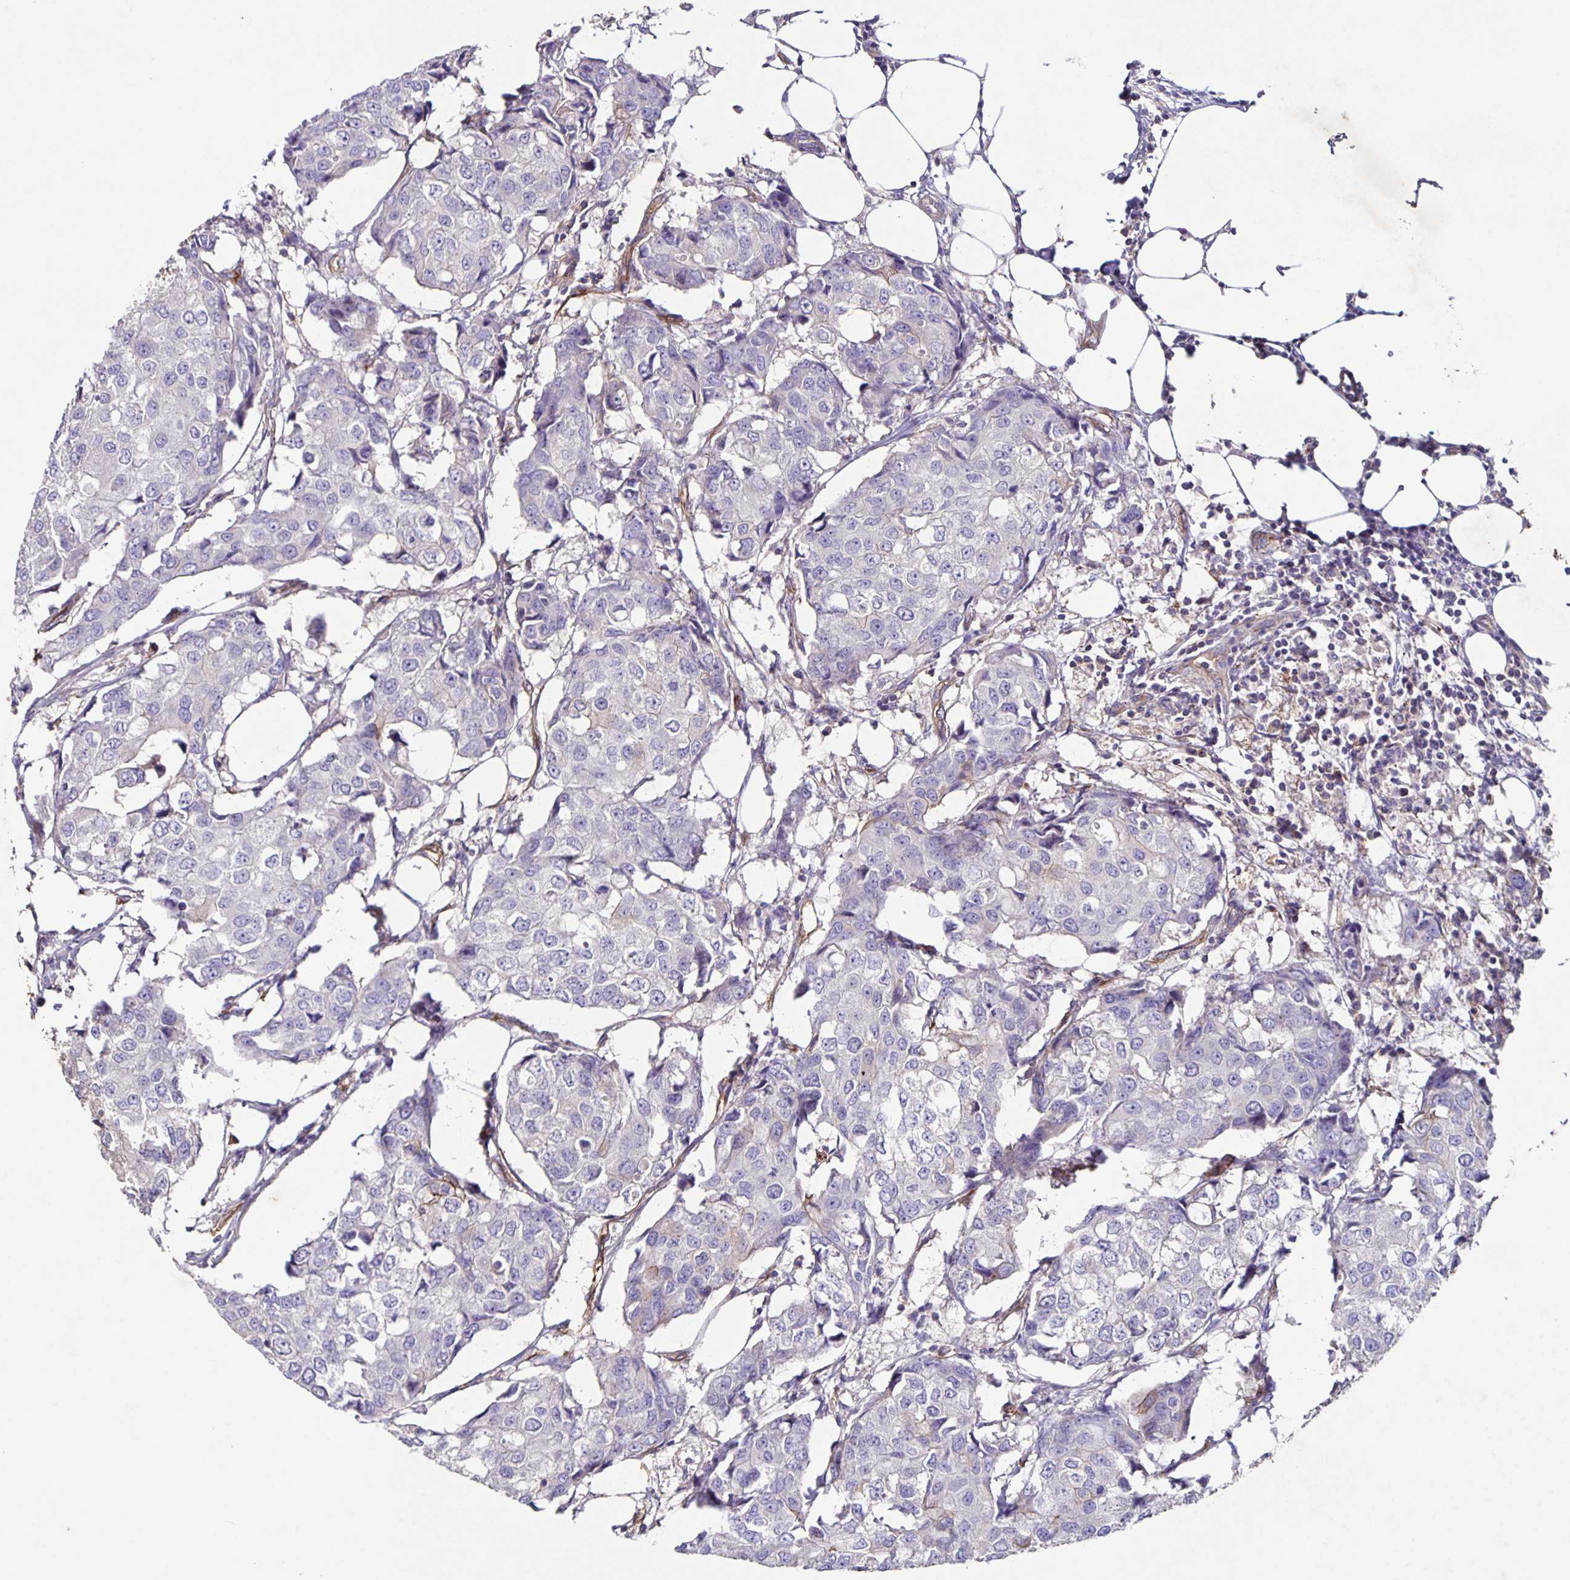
{"staining": {"intensity": "negative", "quantity": "none", "location": "none"}, "tissue": "breast cancer", "cell_type": "Tumor cells", "image_type": "cancer", "snomed": [{"axis": "morphology", "description": "Duct carcinoma"}, {"axis": "topography", "description": "Breast"}], "caption": "Tumor cells are negative for brown protein staining in infiltrating ductal carcinoma (breast).", "gene": "ITGA2", "patient": {"sex": "female", "age": 27}}